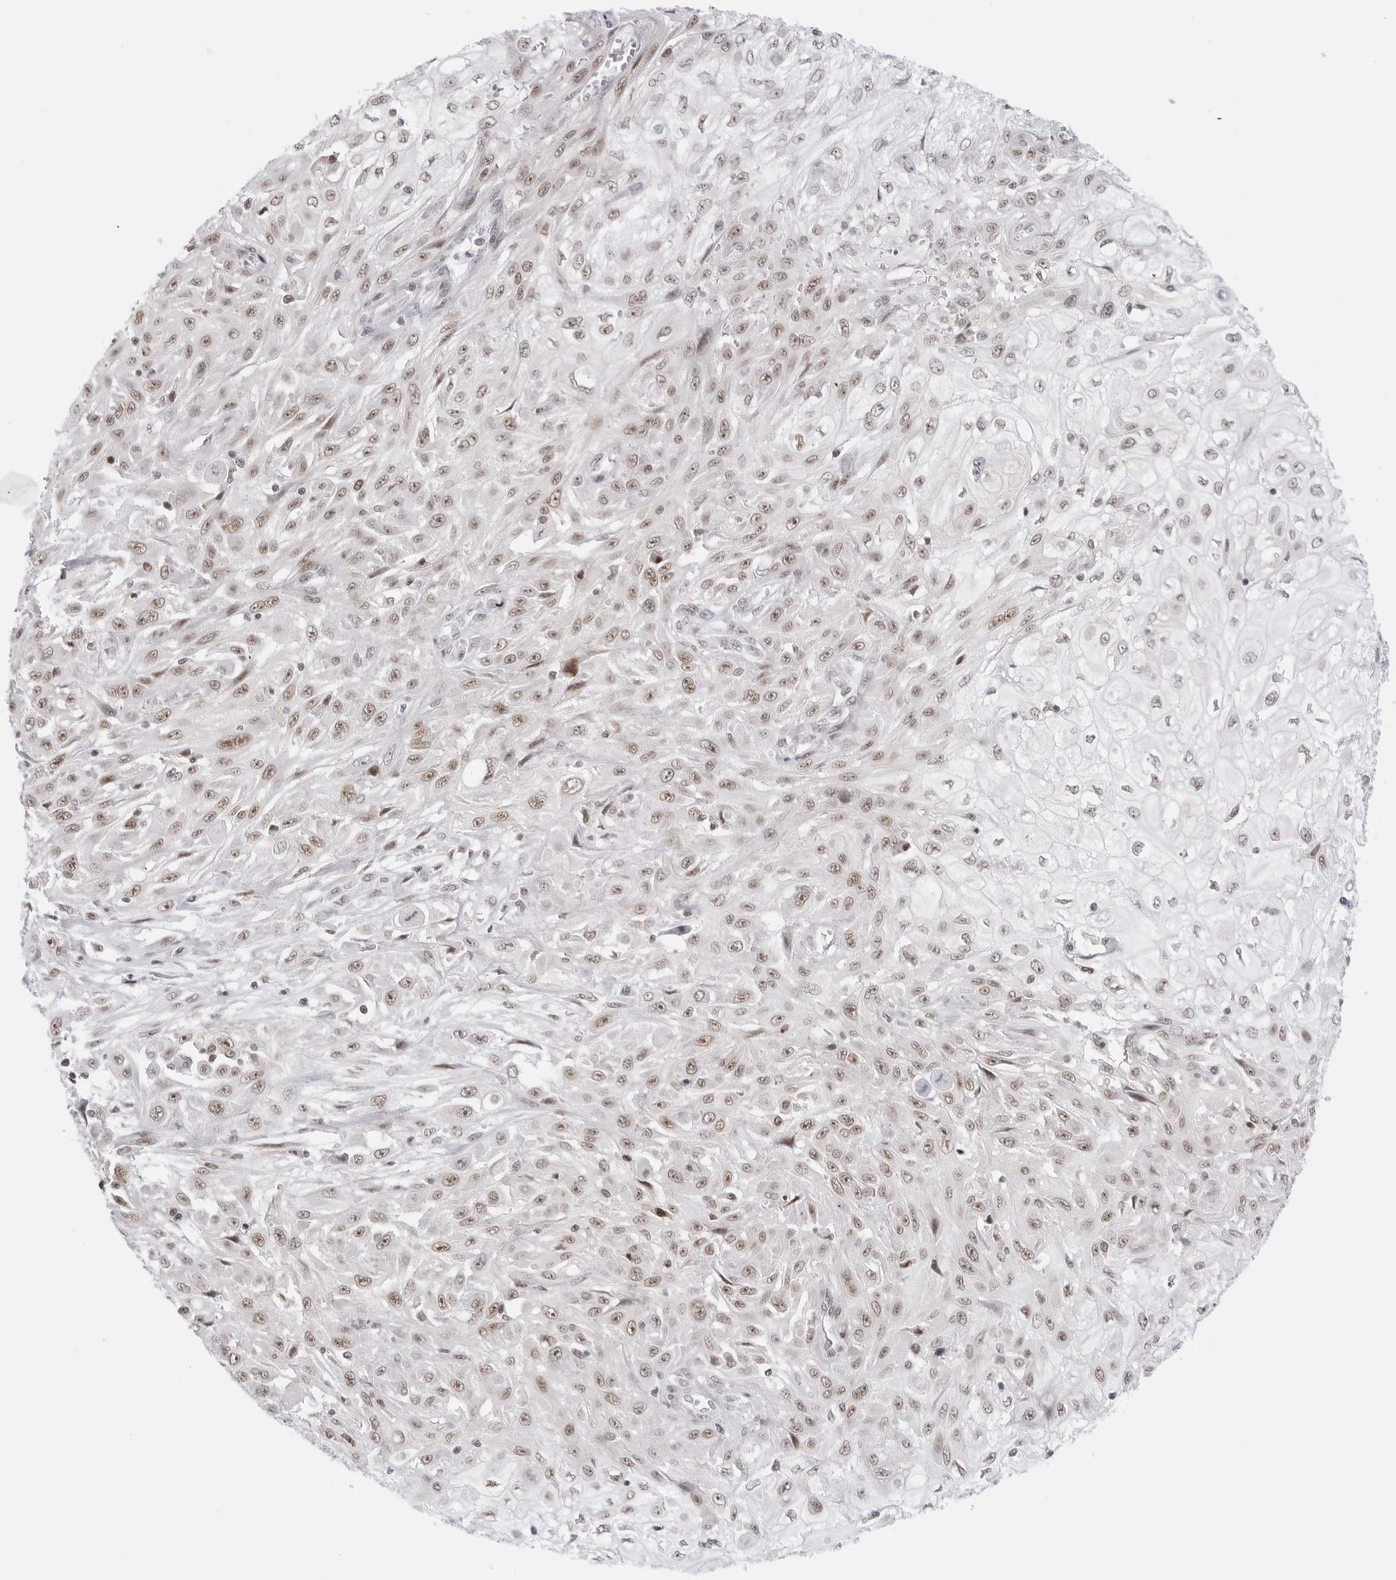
{"staining": {"intensity": "moderate", "quantity": ">75%", "location": "nuclear"}, "tissue": "skin cancer", "cell_type": "Tumor cells", "image_type": "cancer", "snomed": [{"axis": "morphology", "description": "Squamous cell carcinoma, NOS"}, {"axis": "morphology", "description": "Squamous cell carcinoma, metastatic, NOS"}, {"axis": "topography", "description": "Skin"}, {"axis": "topography", "description": "Lymph node"}], "caption": "This is a micrograph of IHC staining of metastatic squamous cell carcinoma (skin), which shows moderate positivity in the nuclear of tumor cells.", "gene": "C1orf162", "patient": {"sex": "male", "age": 75}}